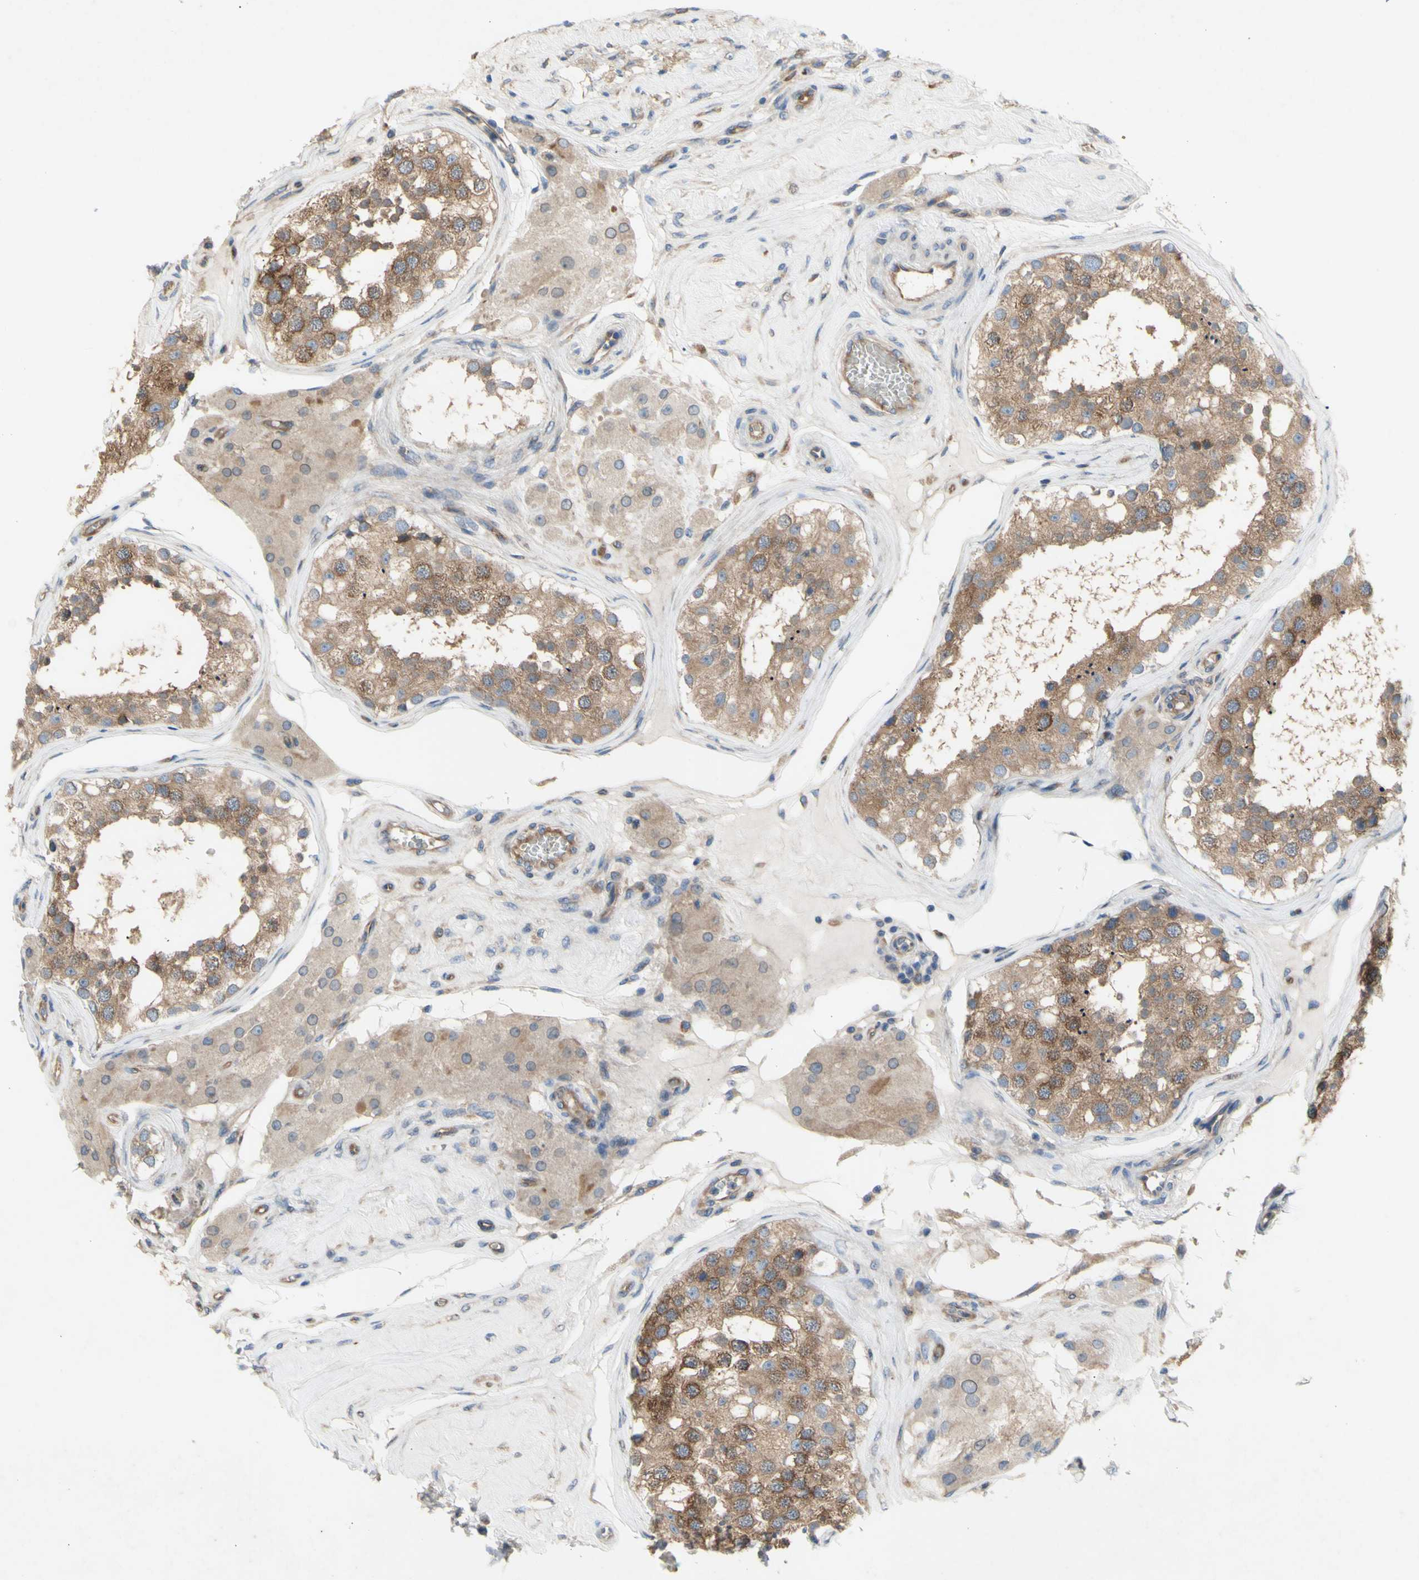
{"staining": {"intensity": "moderate", "quantity": ">75%", "location": "cytoplasmic/membranous"}, "tissue": "testis", "cell_type": "Cells in seminiferous ducts", "image_type": "normal", "snomed": [{"axis": "morphology", "description": "Normal tissue, NOS"}, {"axis": "topography", "description": "Testis"}], "caption": "IHC staining of normal testis, which displays medium levels of moderate cytoplasmic/membranous expression in about >75% of cells in seminiferous ducts indicating moderate cytoplasmic/membranous protein expression. The staining was performed using DAB (brown) for protein detection and nuclei were counterstained in hematoxylin (blue).", "gene": "KLC1", "patient": {"sex": "male", "age": 68}}